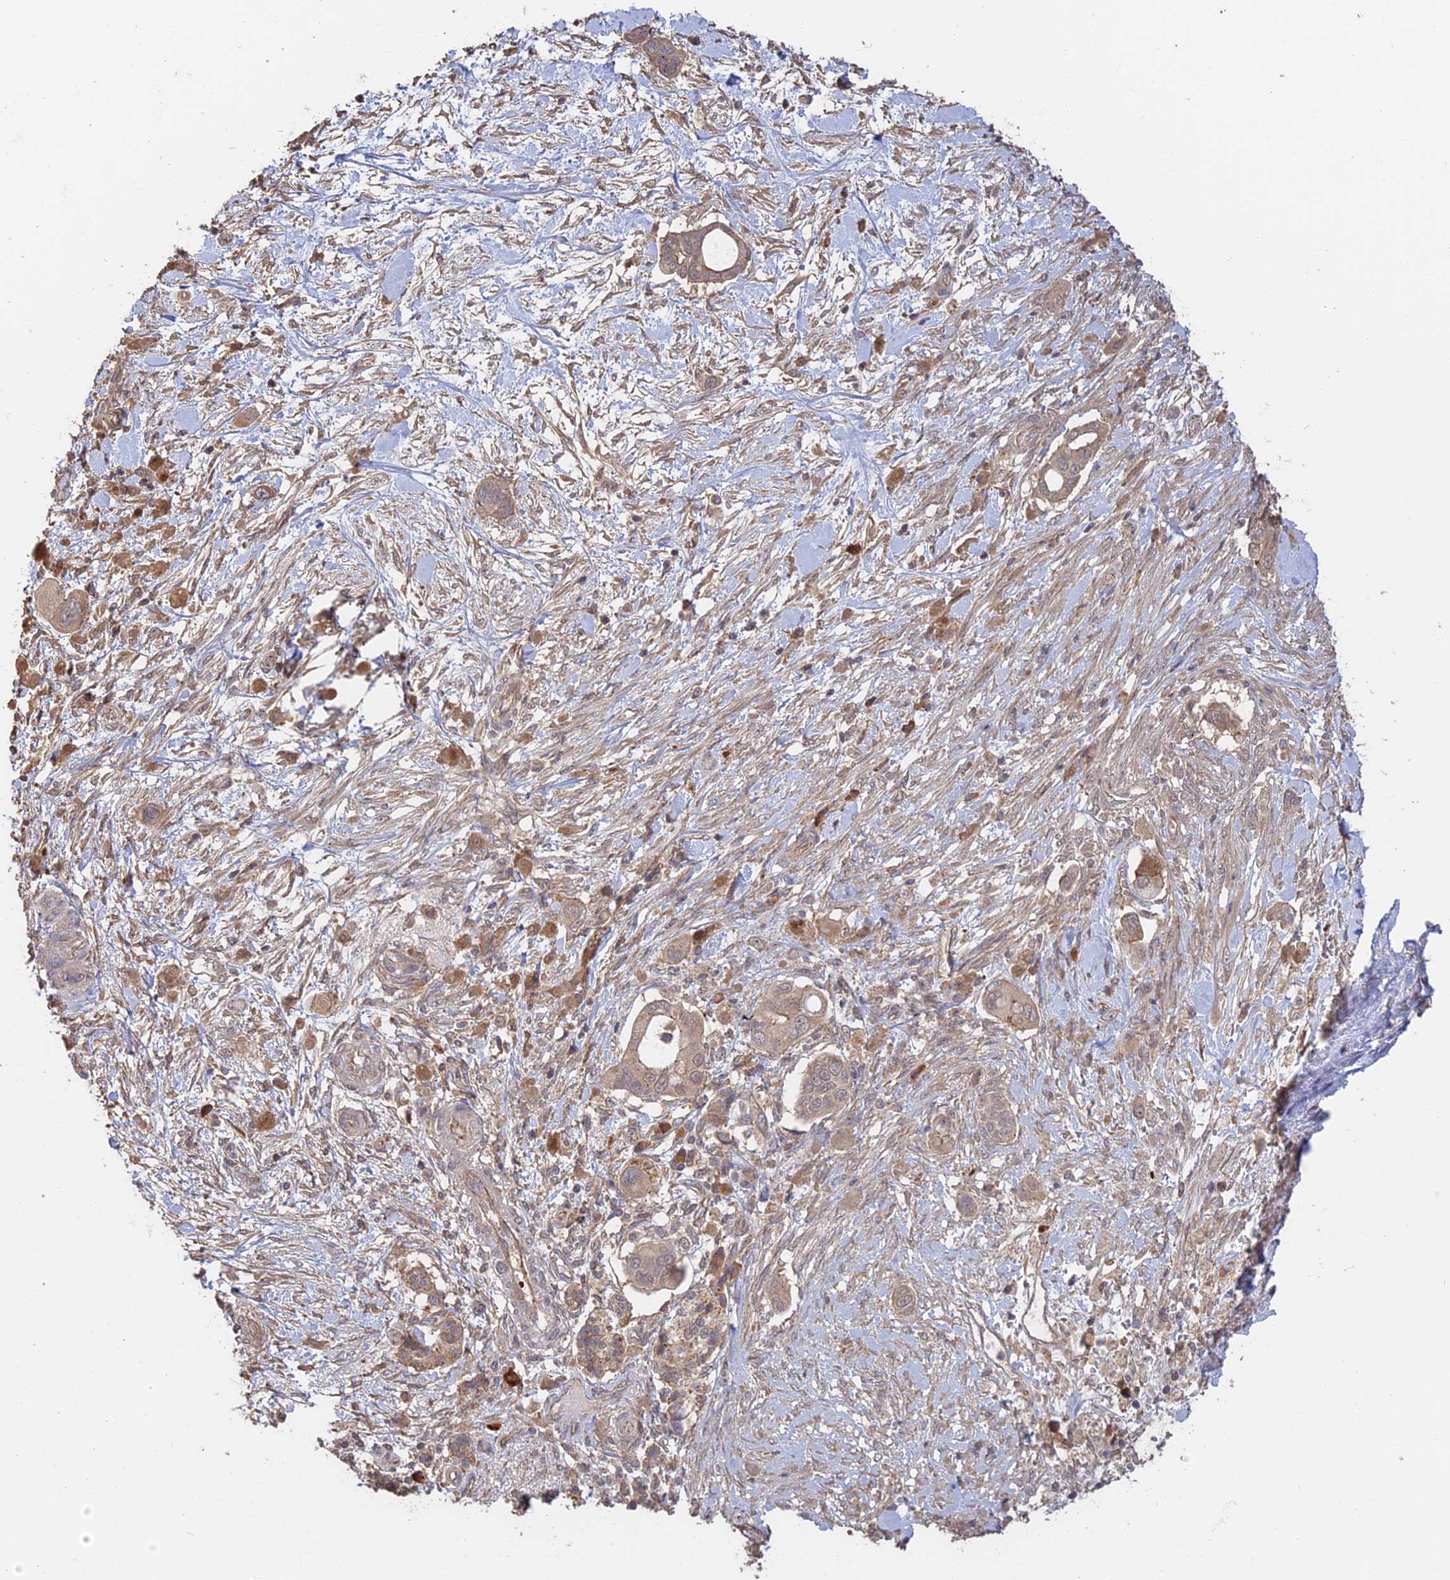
{"staining": {"intensity": "weak", "quantity": ">75%", "location": "cytoplasmic/membranous"}, "tissue": "pancreatic cancer", "cell_type": "Tumor cells", "image_type": "cancer", "snomed": [{"axis": "morphology", "description": "Adenocarcinoma, NOS"}, {"axis": "topography", "description": "Pancreas"}], "caption": "This is a photomicrograph of immunohistochemistry (IHC) staining of pancreatic adenocarcinoma, which shows weak staining in the cytoplasmic/membranous of tumor cells.", "gene": "ARHGAP40", "patient": {"sex": "male", "age": 68}}